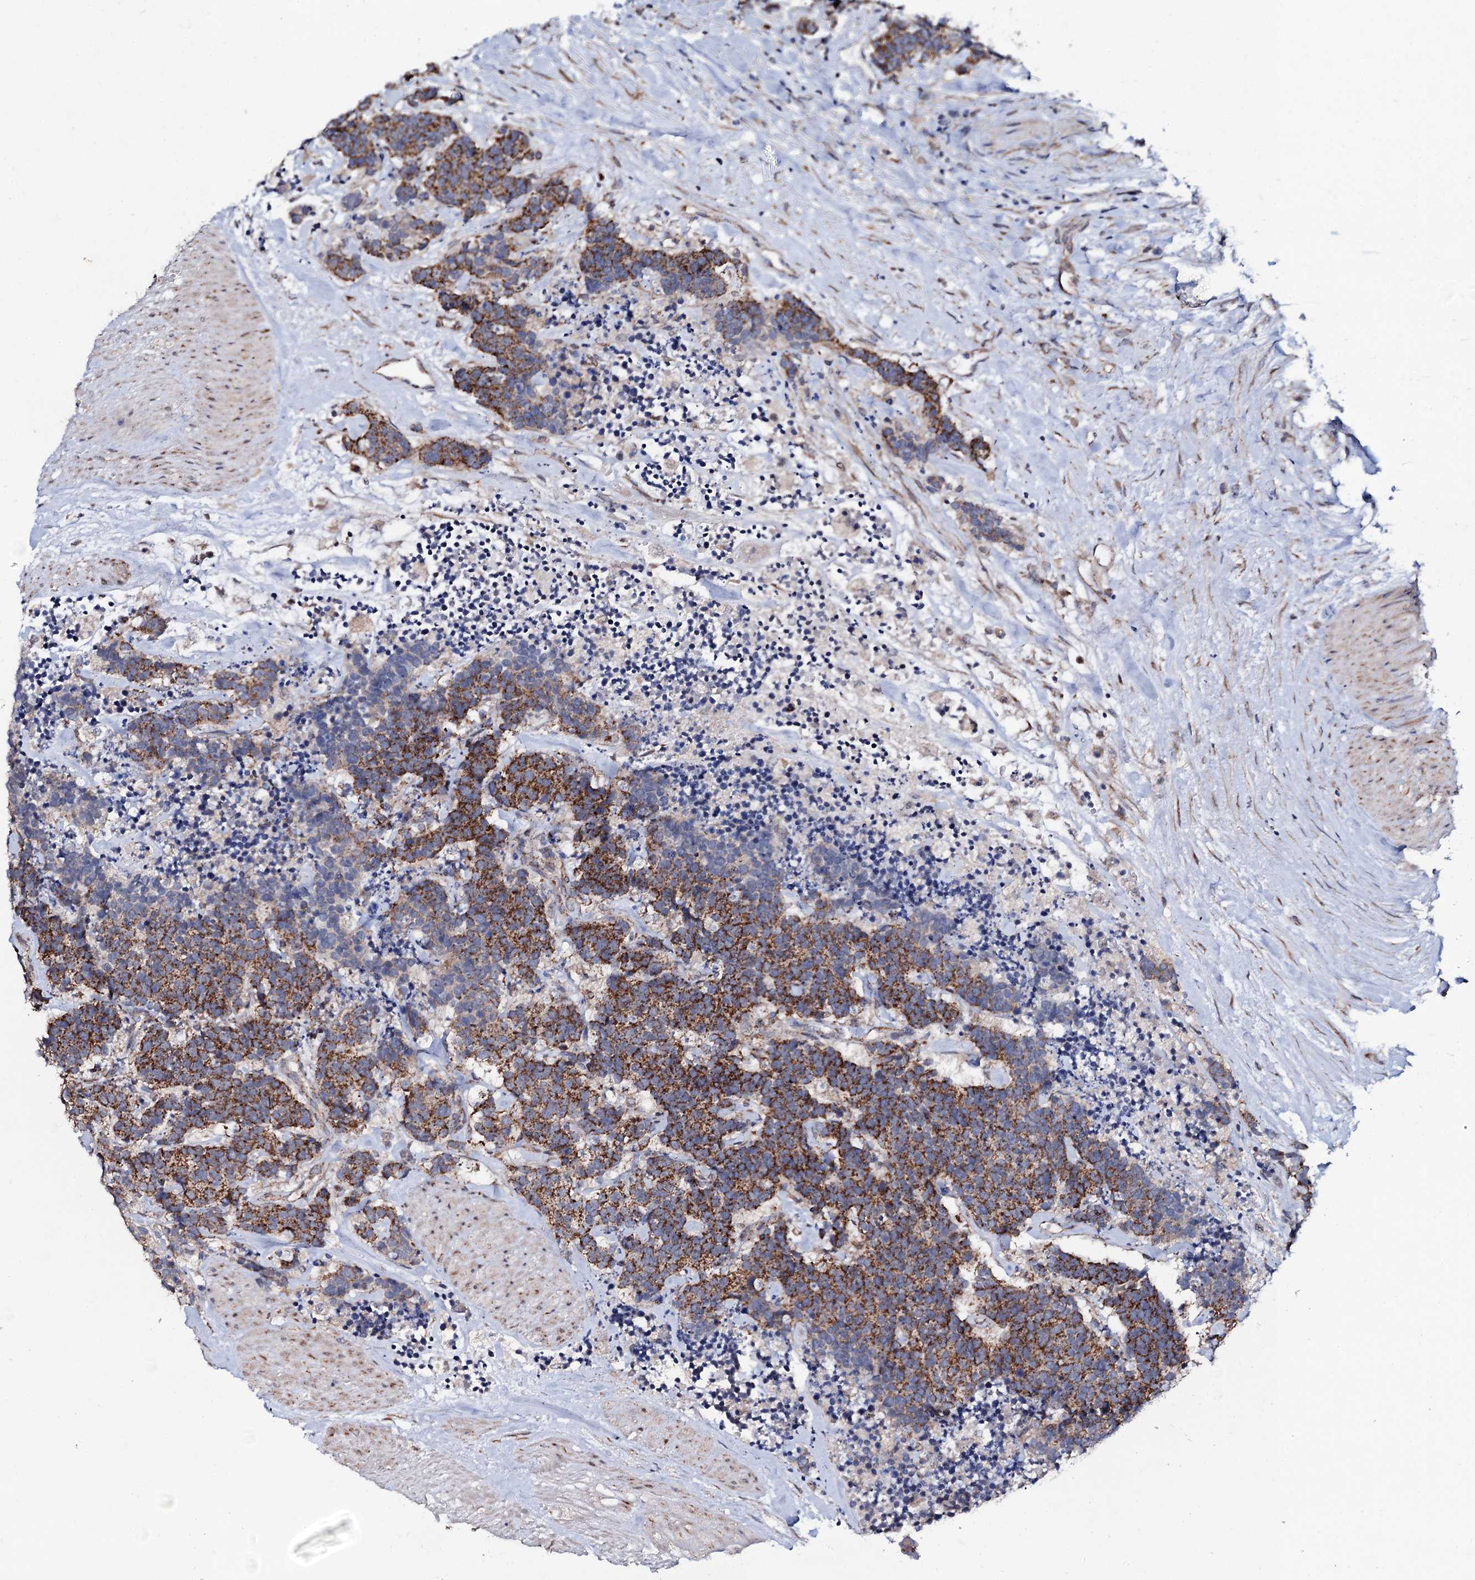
{"staining": {"intensity": "strong", "quantity": ">75%", "location": "cytoplasmic/membranous"}, "tissue": "carcinoid", "cell_type": "Tumor cells", "image_type": "cancer", "snomed": [{"axis": "morphology", "description": "Carcinoma, NOS"}, {"axis": "morphology", "description": "Carcinoid, malignant, NOS"}, {"axis": "topography", "description": "Urinary bladder"}], "caption": "About >75% of tumor cells in human carcinoma exhibit strong cytoplasmic/membranous protein positivity as visualized by brown immunohistochemical staining.", "gene": "PPP1R3D", "patient": {"sex": "male", "age": 57}}